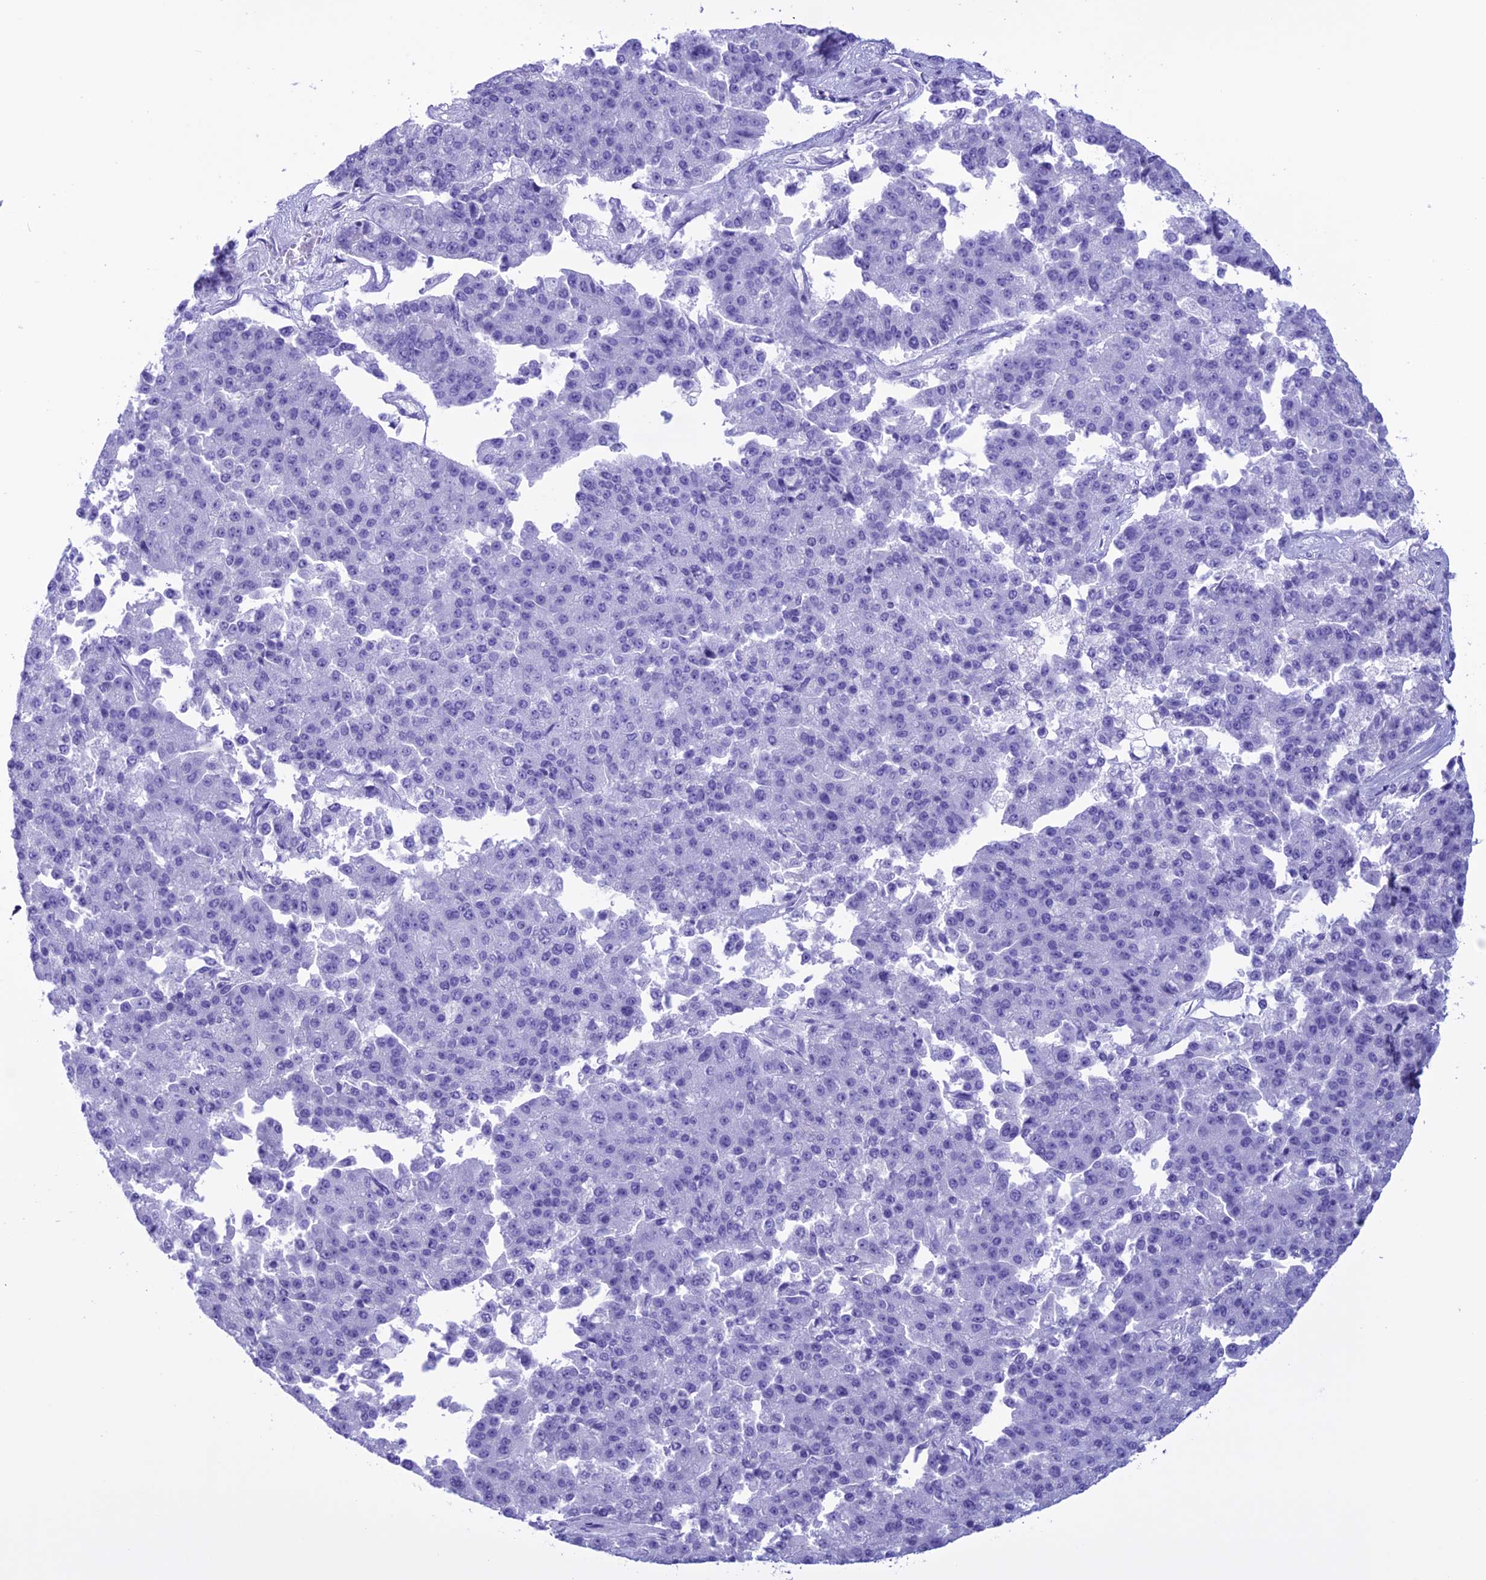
{"staining": {"intensity": "negative", "quantity": "none", "location": "none"}, "tissue": "pancreatic cancer", "cell_type": "Tumor cells", "image_type": "cancer", "snomed": [{"axis": "morphology", "description": "Adenocarcinoma, NOS"}, {"axis": "topography", "description": "Pancreas"}], "caption": "This is an immunohistochemistry (IHC) histopathology image of human adenocarcinoma (pancreatic). There is no staining in tumor cells.", "gene": "MZB1", "patient": {"sex": "male", "age": 50}}